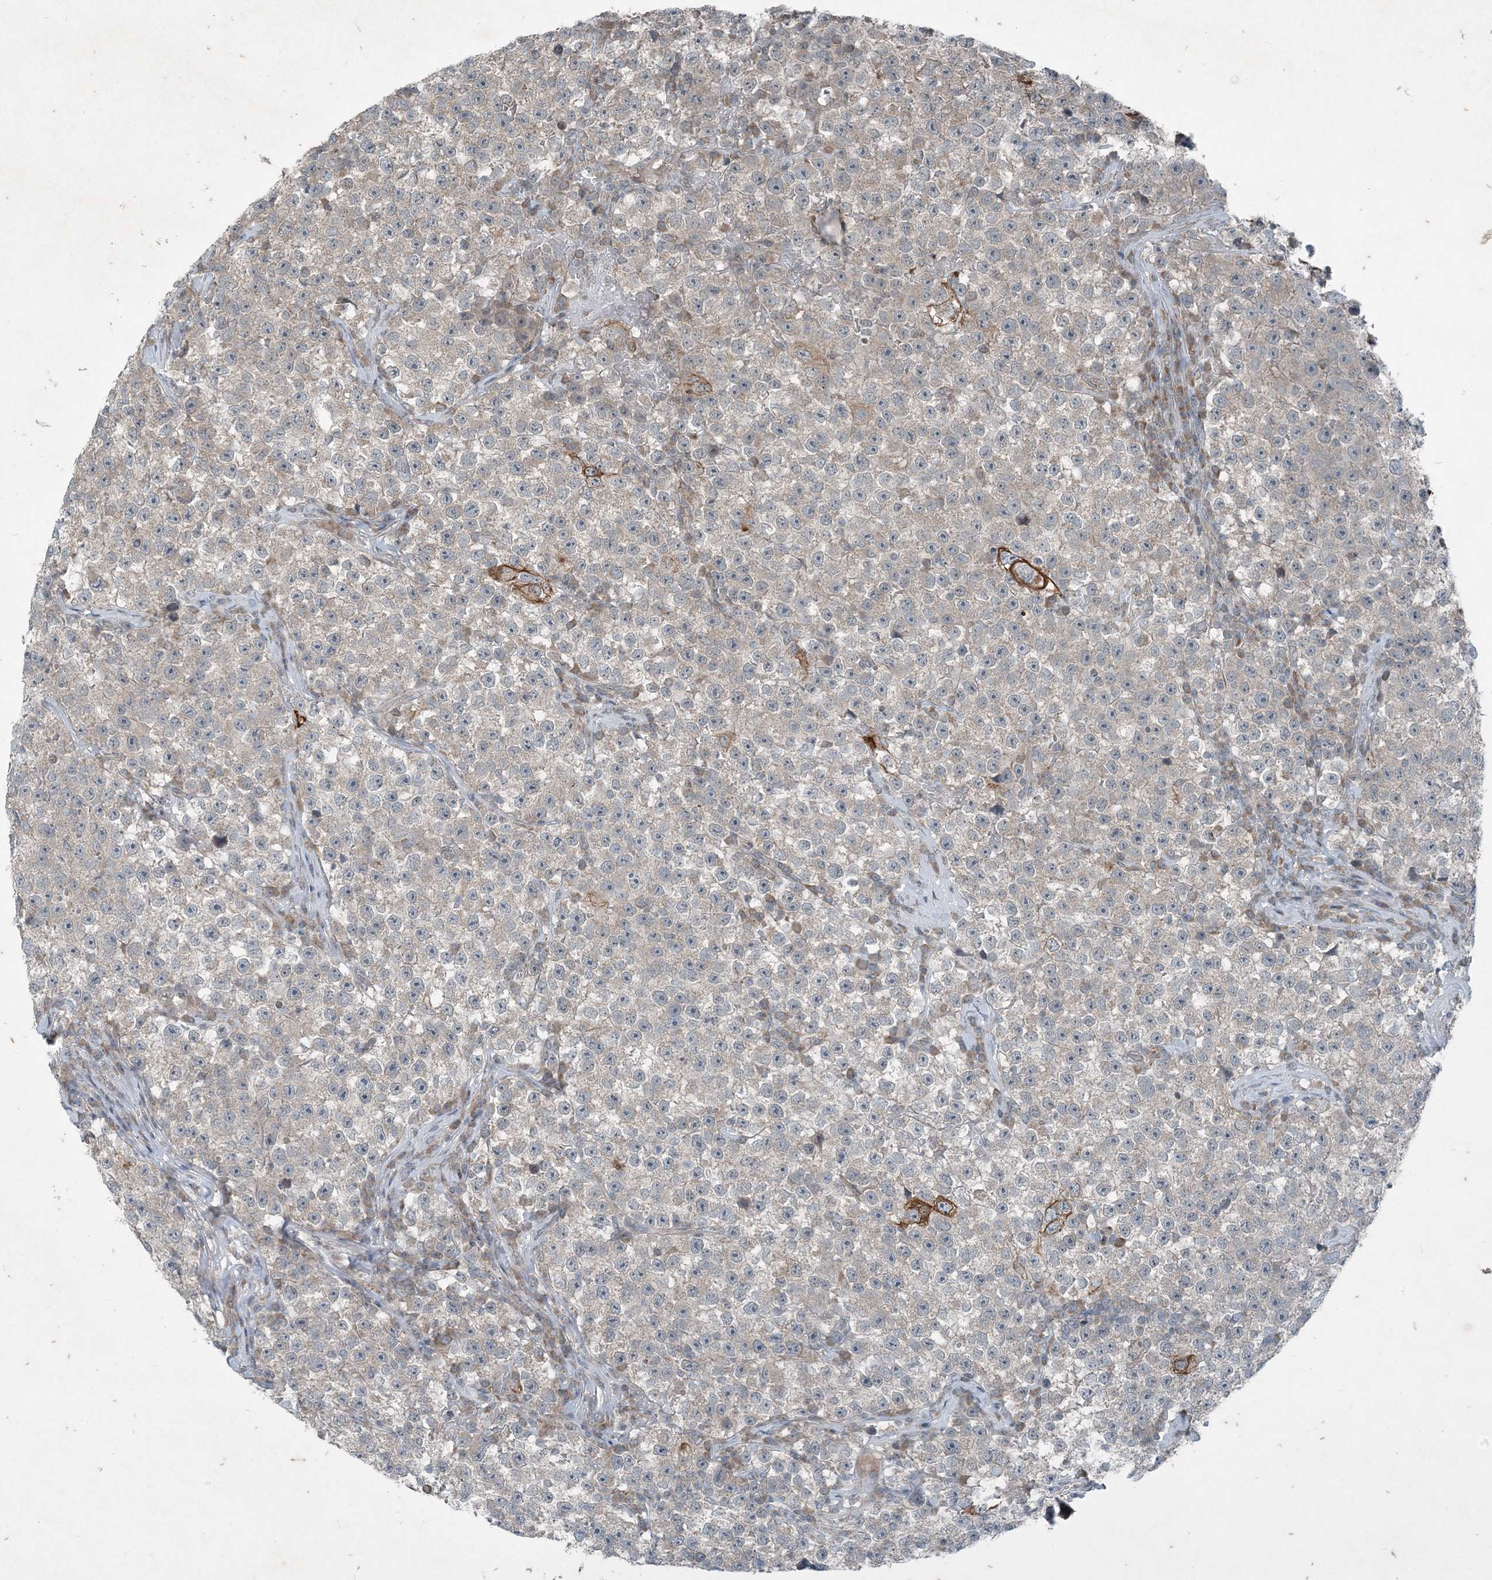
{"staining": {"intensity": "weak", "quantity": "<25%", "location": "cytoplasmic/membranous"}, "tissue": "testis cancer", "cell_type": "Tumor cells", "image_type": "cancer", "snomed": [{"axis": "morphology", "description": "Seminoma, NOS"}, {"axis": "topography", "description": "Testis"}], "caption": "An image of testis seminoma stained for a protein shows no brown staining in tumor cells.", "gene": "PC", "patient": {"sex": "male", "age": 22}}